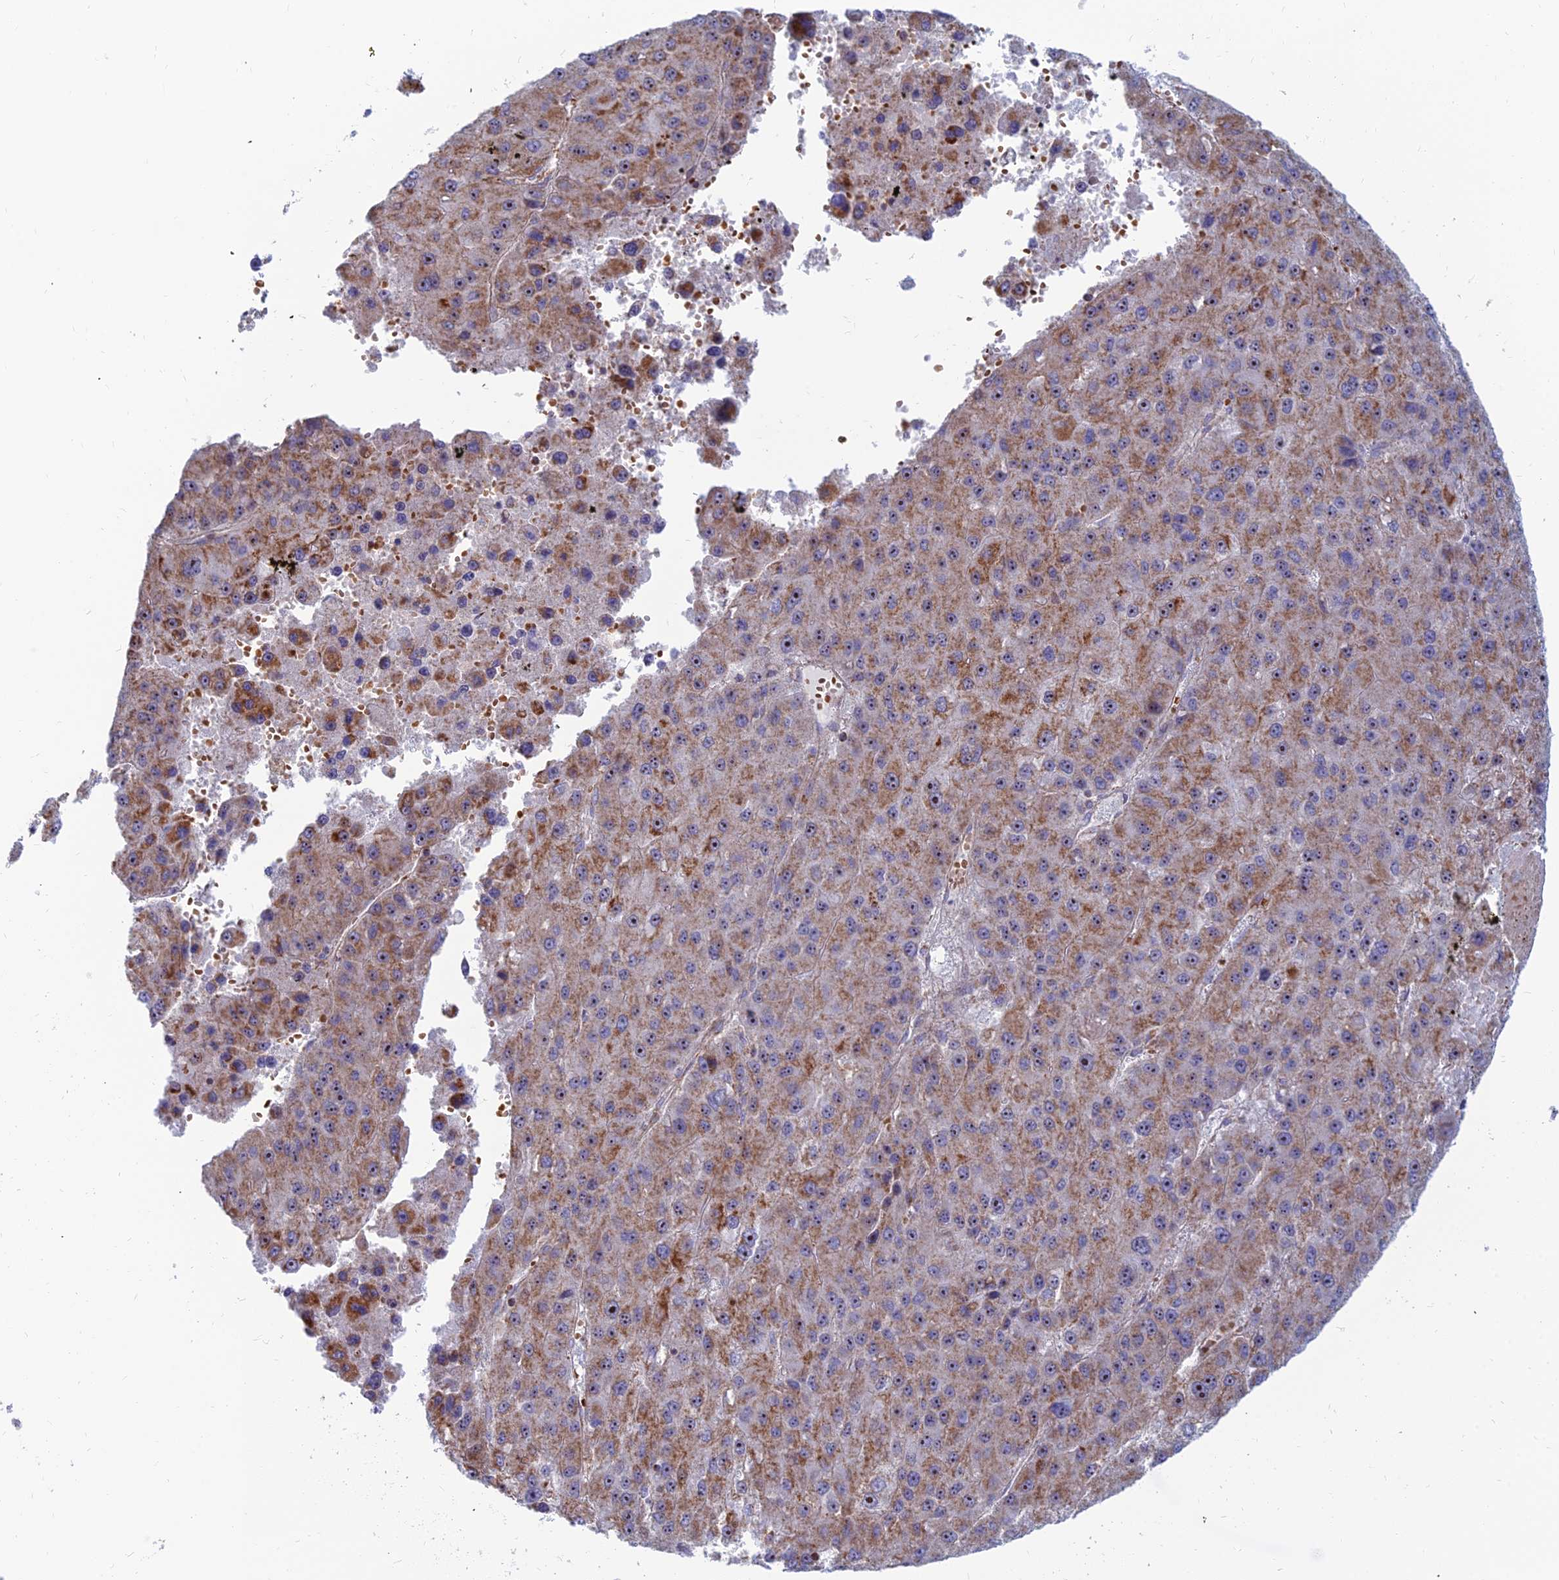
{"staining": {"intensity": "moderate", "quantity": ">75%", "location": "cytoplasmic/membranous"}, "tissue": "liver cancer", "cell_type": "Tumor cells", "image_type": "cancer", "snomed": [{"axis": "morphology", "description": "Carcinoma, Hepatocellular, NOS"}, {"axis": "topography", "description": "Liver"}], "caption": "Hepatocellular carcinoma (liver) was stained to show a protein in brown. There is medium levels of moderate cytoplasmic/membranous positivity in approximately >75% of tumor cells.", "gene": "SLC35F4", "patient": {"sex": "female", "age": 73}}